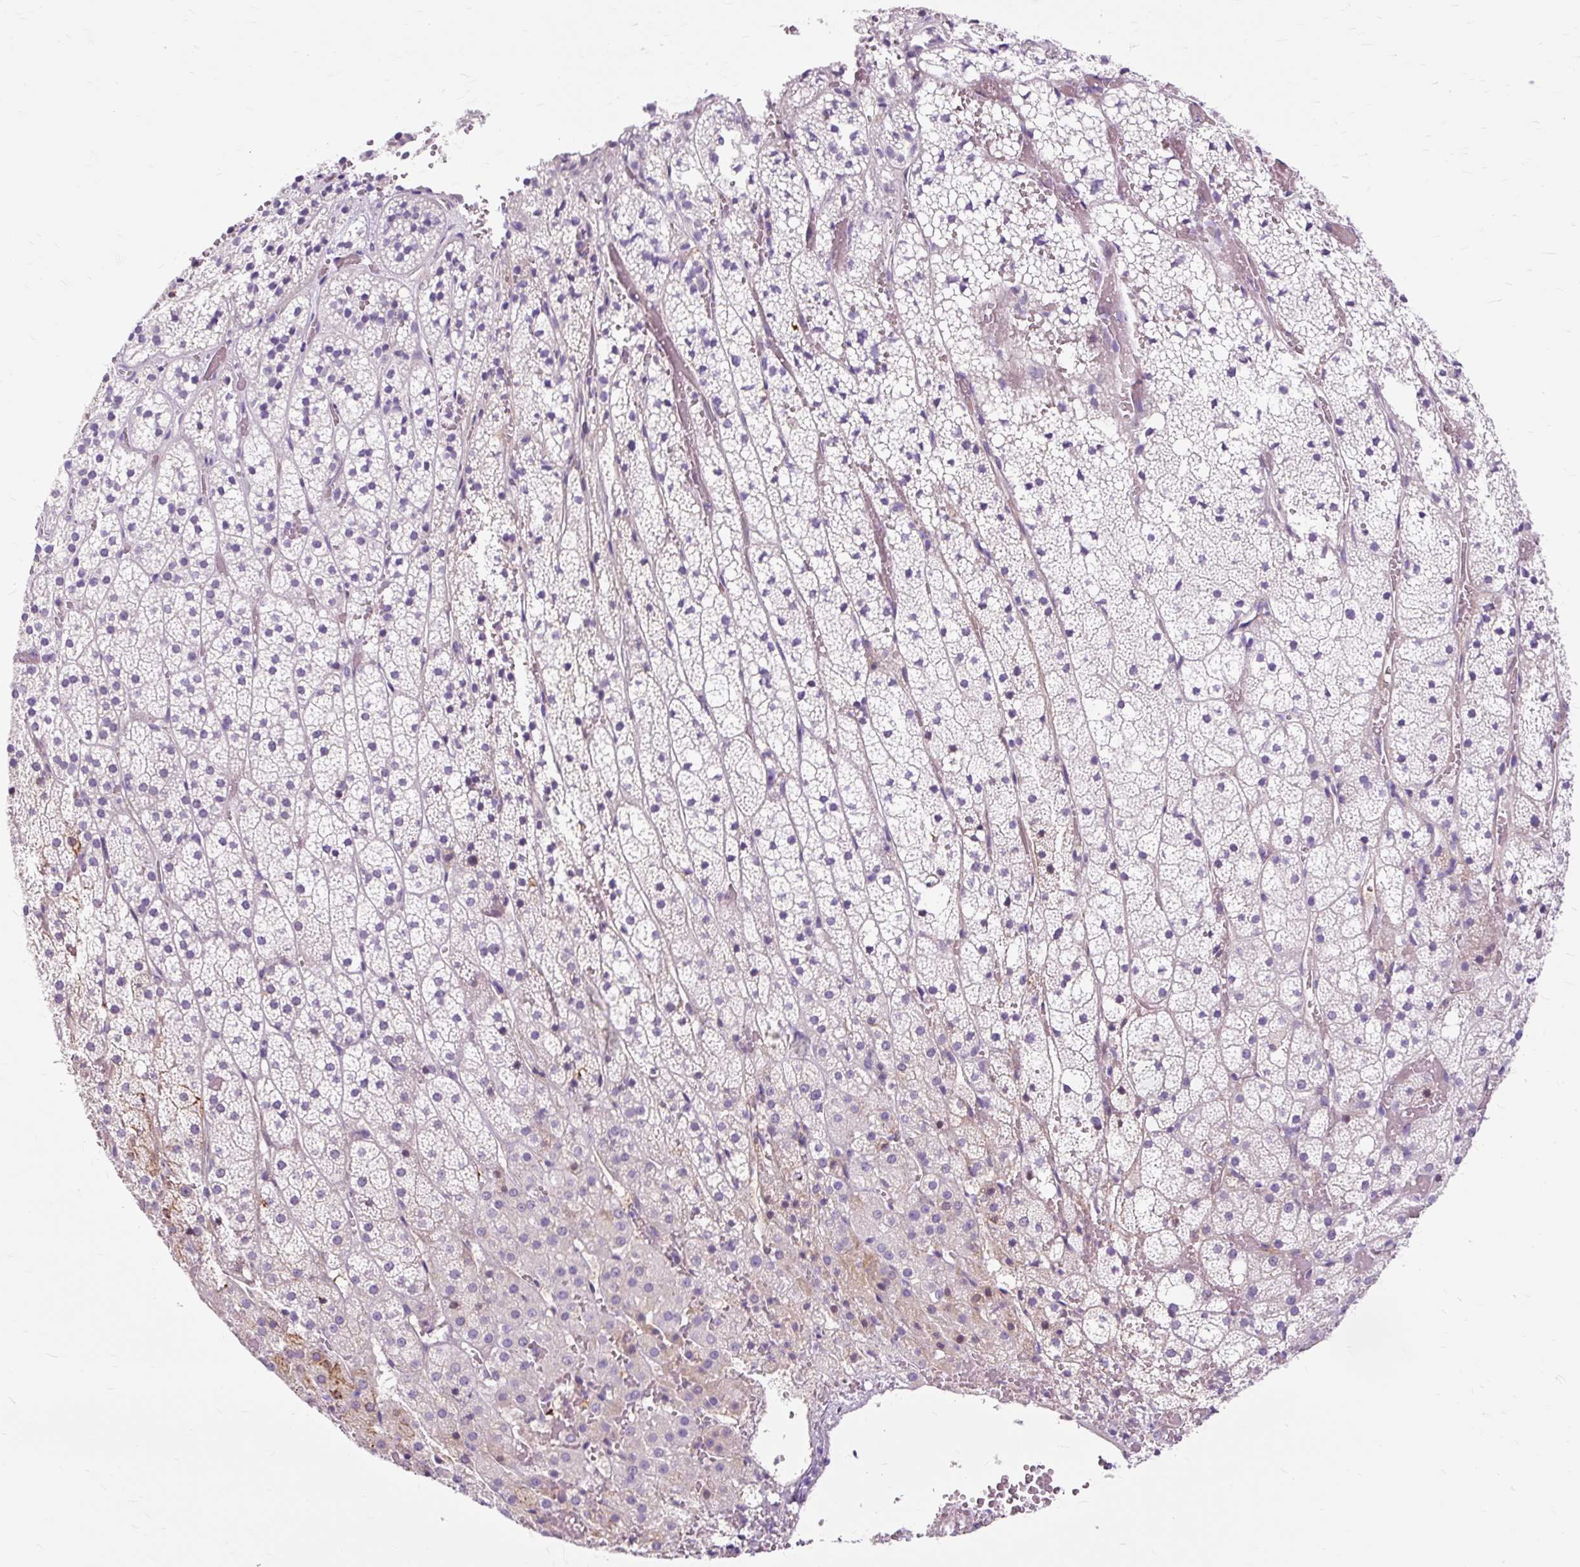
{"staining": {"intensity": "negative", "quantity": "none", "location": "none"}, "tissue": "adrenal gland", "cell_type": "Glandular cells", "image_type": "normal", "snomed": [{"axis": "morphology", "description": "Normal tissue, NOS"}, {"axis": "topography", "description": "Adrenal gland"}], "caption": "This is a micrograph of immunohistochemistry (IHC) staining of benign adrenal gland, which shows no staining in glandular cells. The staining is performed using DAB (3,3'-diaminobenzidine) brown chromogen with nuclei counter-stained in using hematoxylin.", "gene": "DCTN4", "patient": {"sex": "male", "age": 53}}